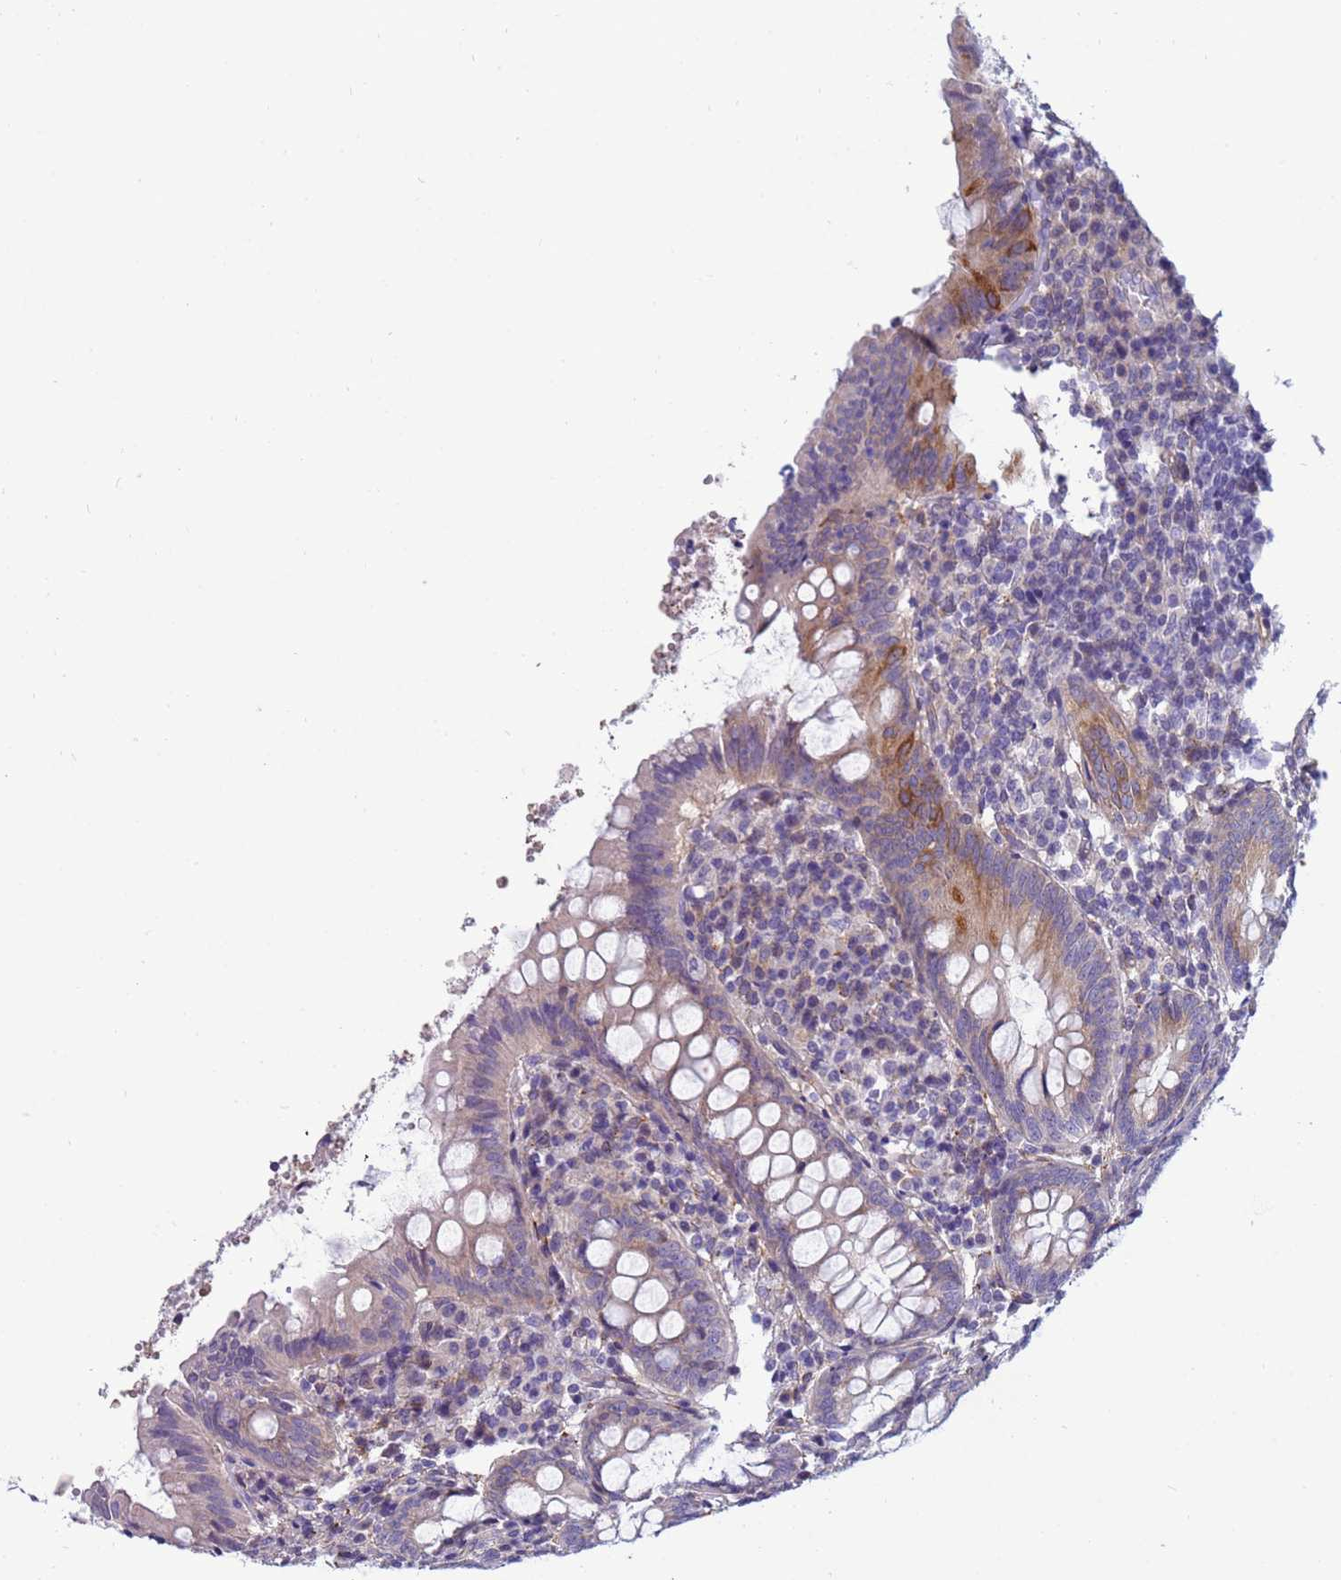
{"staining": {"intensity": "moderate", "quantity": "<25%", "location": "cytoplasmic/membranous"}, "tissue": "appendix", "cell_type": "Glandular cells", "image_type": "normal", "snomed": [{"axis": "morphology", "description": "Normal tissue, NOS"}, {"axis": "topography", "description": "Appendix"}], "caption": "Immunohistochemical staining of normal appendix demonstrates <25% levels of moderate cytoplasmic/membranous protein staining in about <25% of glandular cells. (DAB IHC with brightfield microscopy, high magnification).", "gene": "TRPC6", "patient": {"sex": "female", "age": 54}}